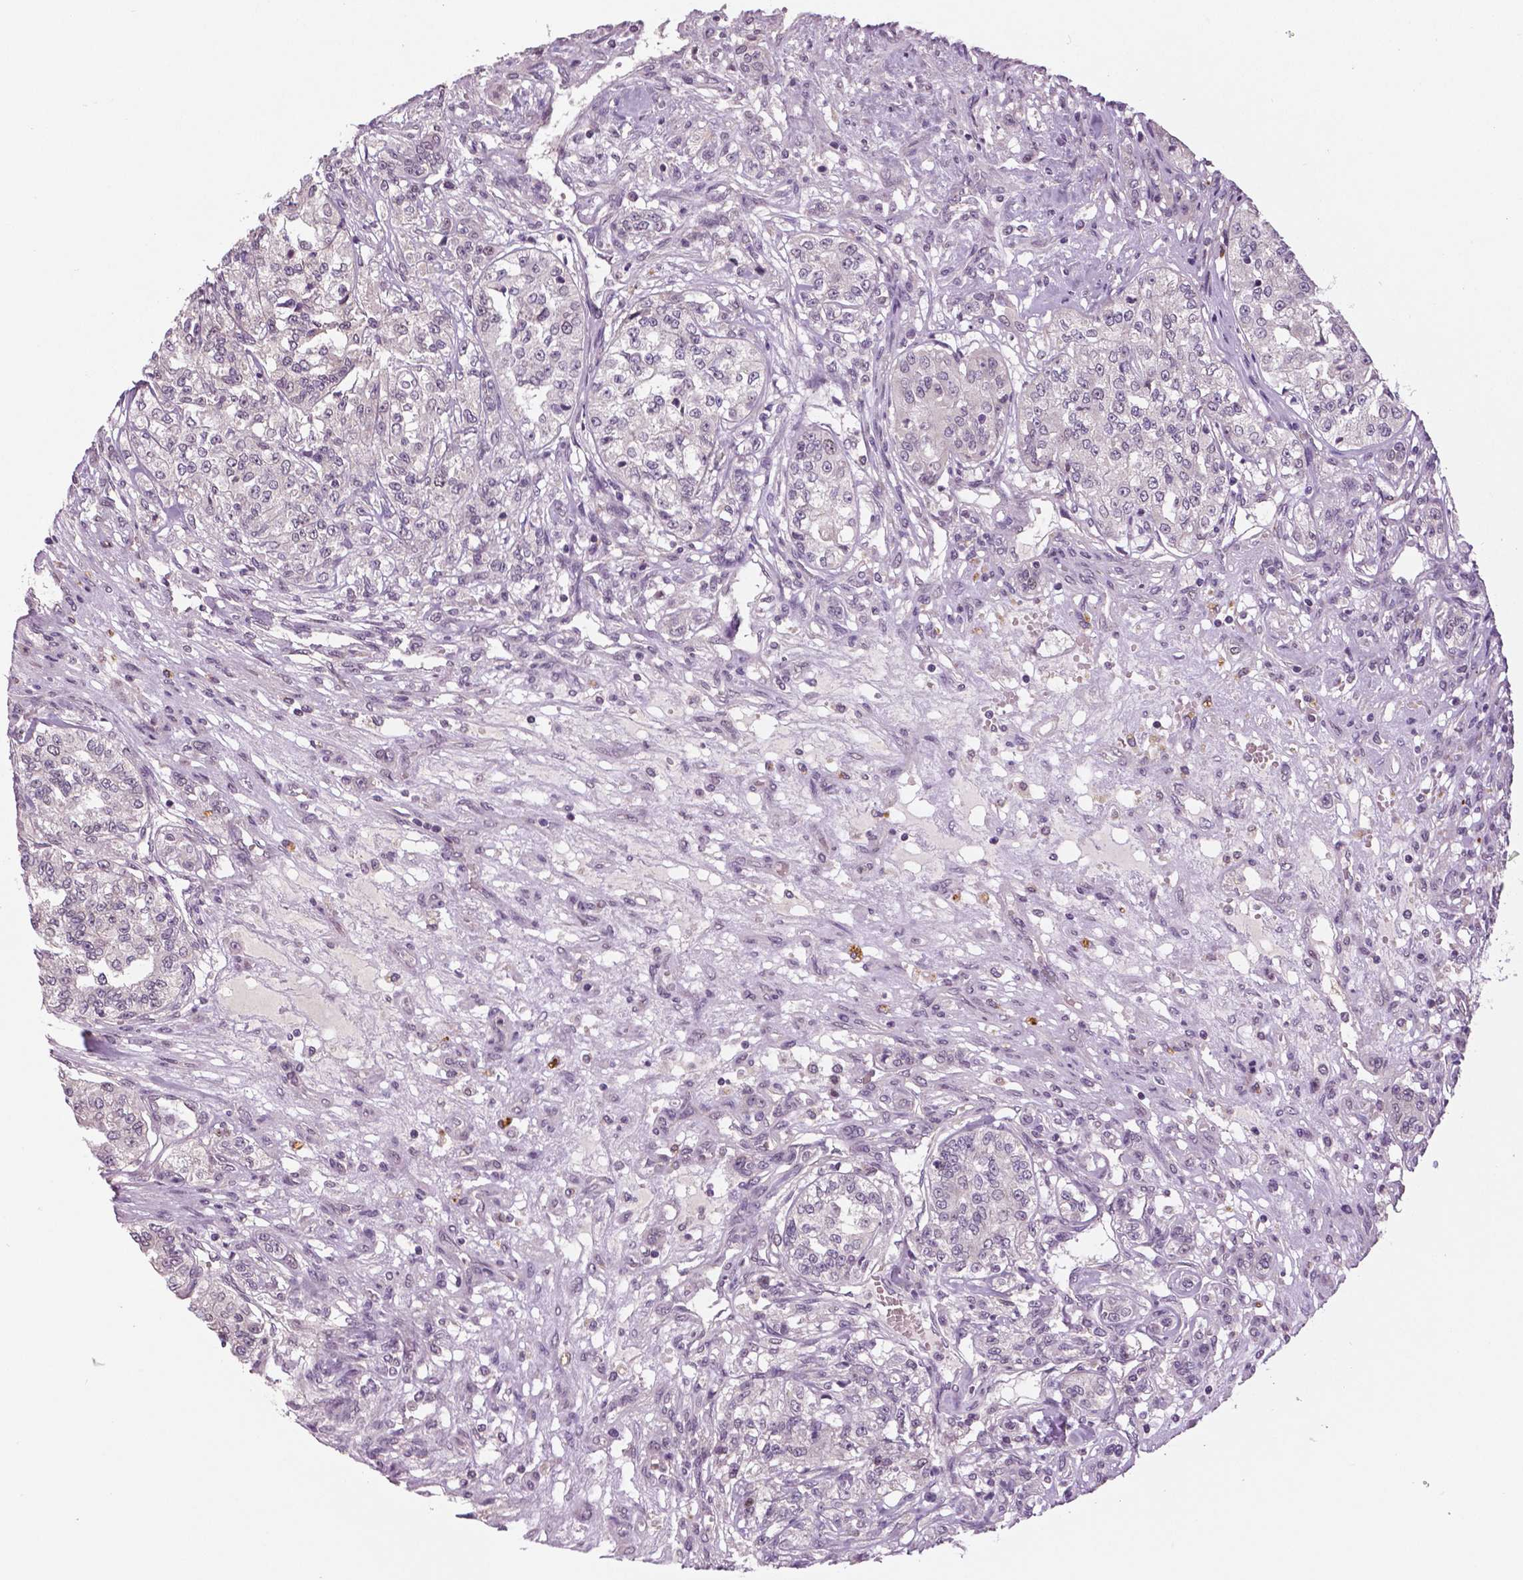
{"staining": {"intensity": "negative", "quantity": "none", "location": "none"}, "tissue": "renal cancer", "cell_type": "Tumor cells", "image_type": "cancer", "snomed": [{"axis": "morphology", "description": "Adenocarcinoma, NOS"}, {"axis": "topography", "description": "Kidney"}], "caption": "Tumor cells are negative for protein expression in human renal cancer.", "gene": "MKI67", "patient": {"sex": "female", "age": 63}}